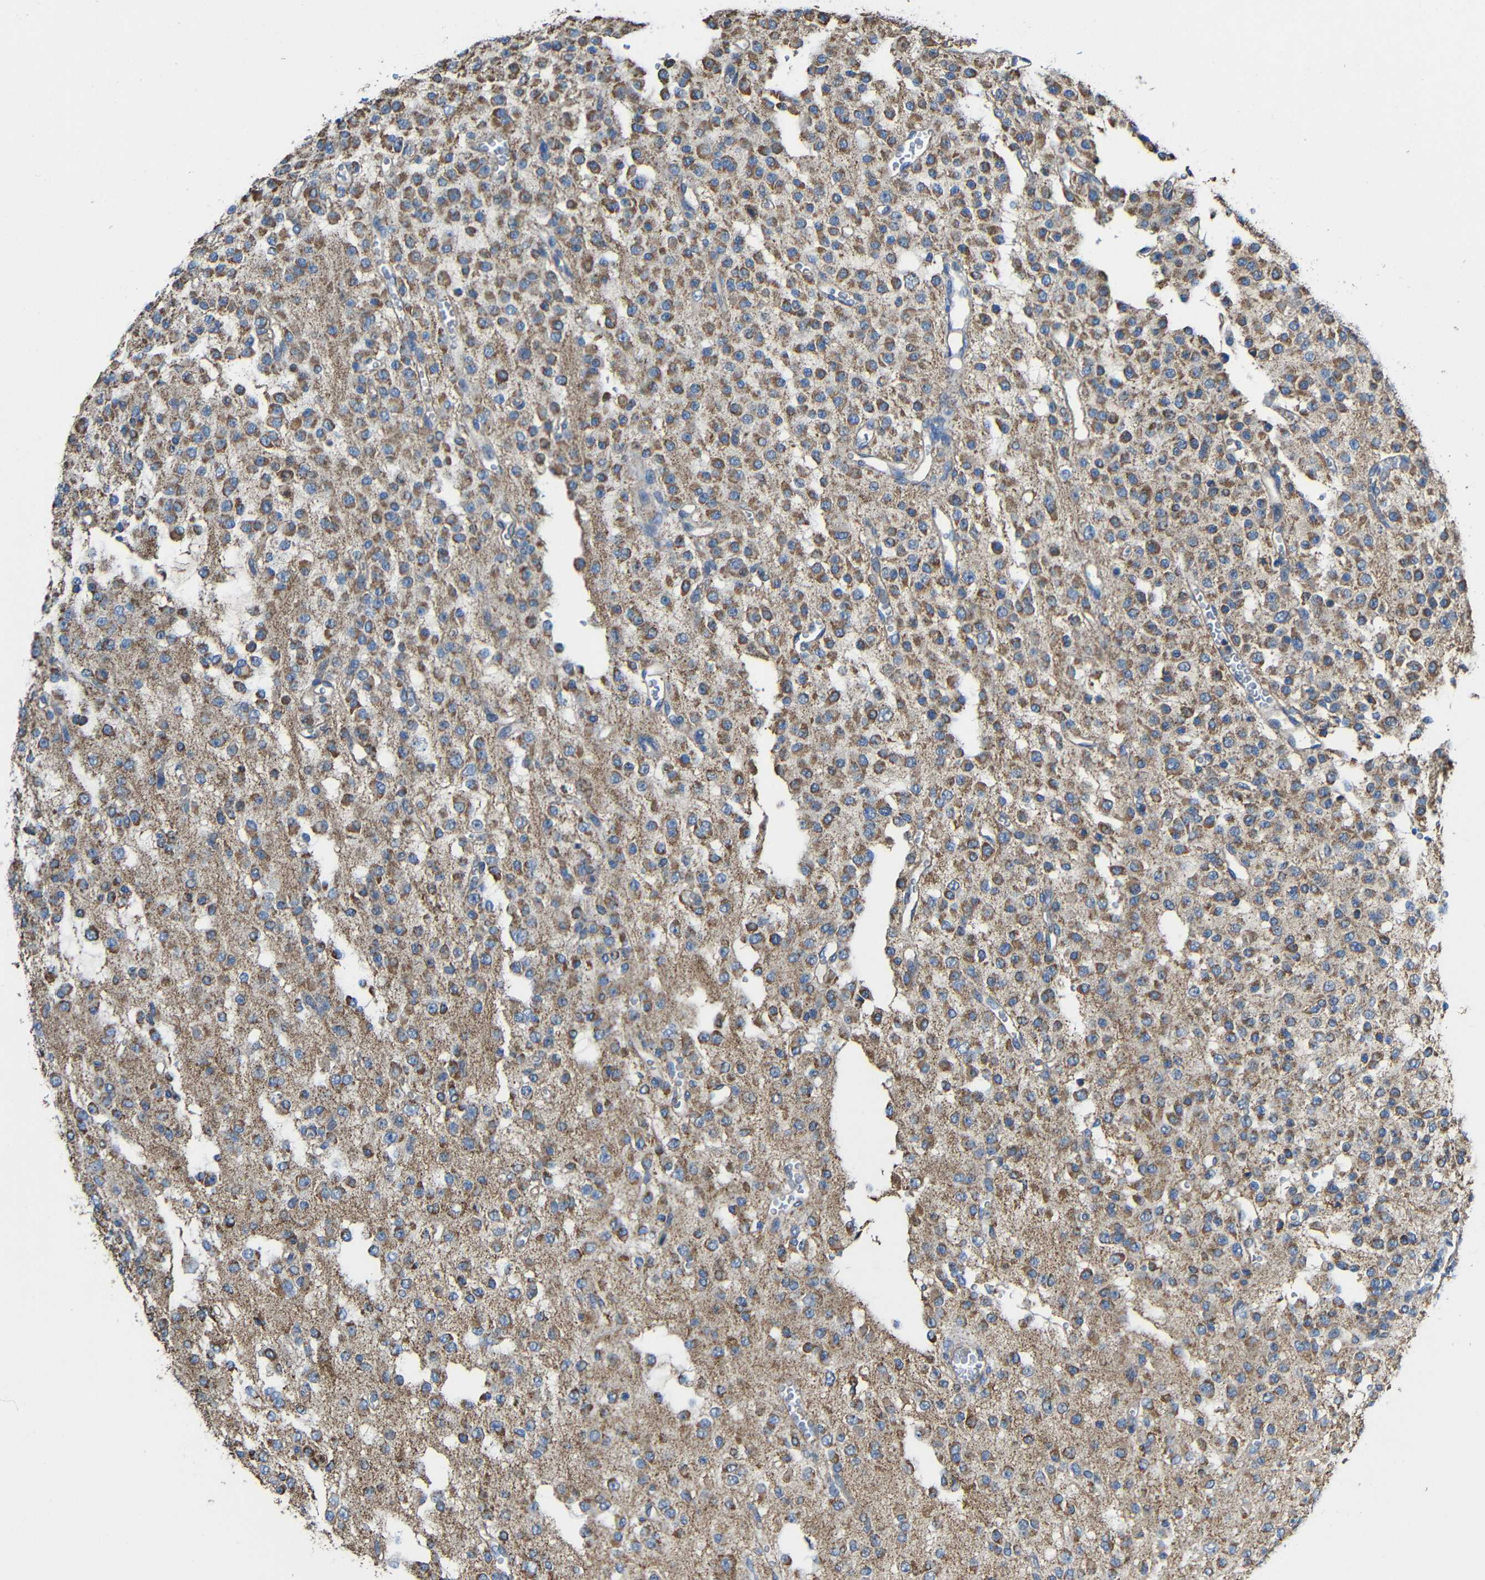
{"staining": {"intensity": "moderate", "quantity": ">75%", "location": "cytoplasmic/membranous"}, "tissue": "glioma", "cell_type": "Tumor cells", "image_type": "cancer", "snomed": [{"axis": "morphology", "description": "Glioma, malignant, Low grade"}, {"axis": "topography", "description": "Brain"}], "caption": "Malignant glioma (low-grade) tissue exhibits moderate cytoplasmic/membranous positivity in about >75% of tumor cells The staining was performed using DAB (3,3'-diaminobenzidine) to visualize the protein expression in brown, while the nuclei were stained in blue with hematoxylin (Magnification: 20x).", "gene": "INTS6L", "patient": {"sex": "male", "age": 38}}